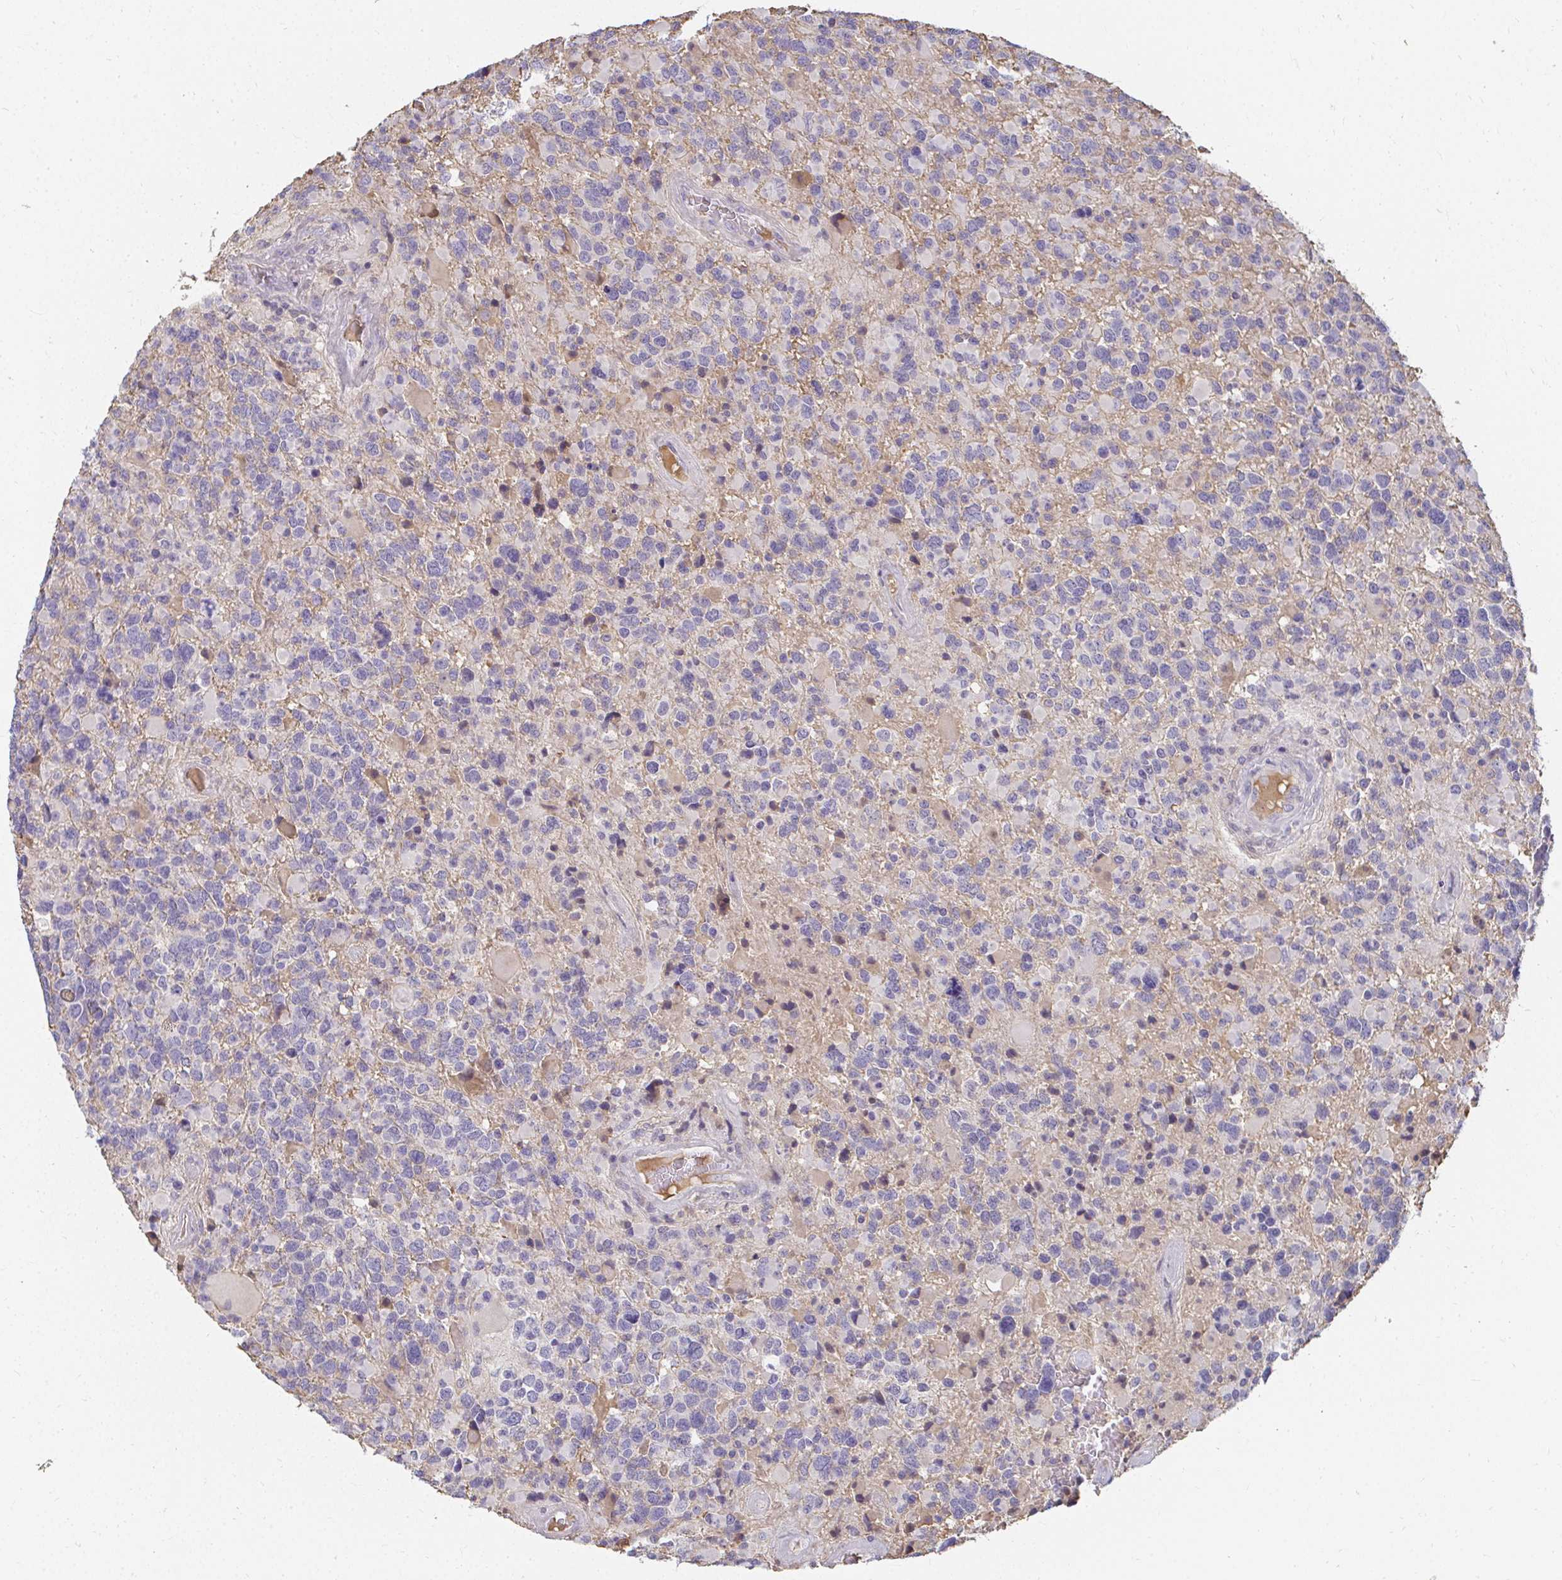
{"staining": {"intensity": "negative", "quantity": "none", "location": "none"}, "tissue": "glioma", "cell_type": "Tumor cells", "image_type": "cancer", "snomed": [{"axis": "morphology", "description": "Glioma, malignant, High grade"}, {"axis": "topography", "description": "Brain"}], "caption": "Tumor cells show no significant protein staining in glioma.", "gene": "LOXL4", "patient": {"sex": "female", "age": 40}}